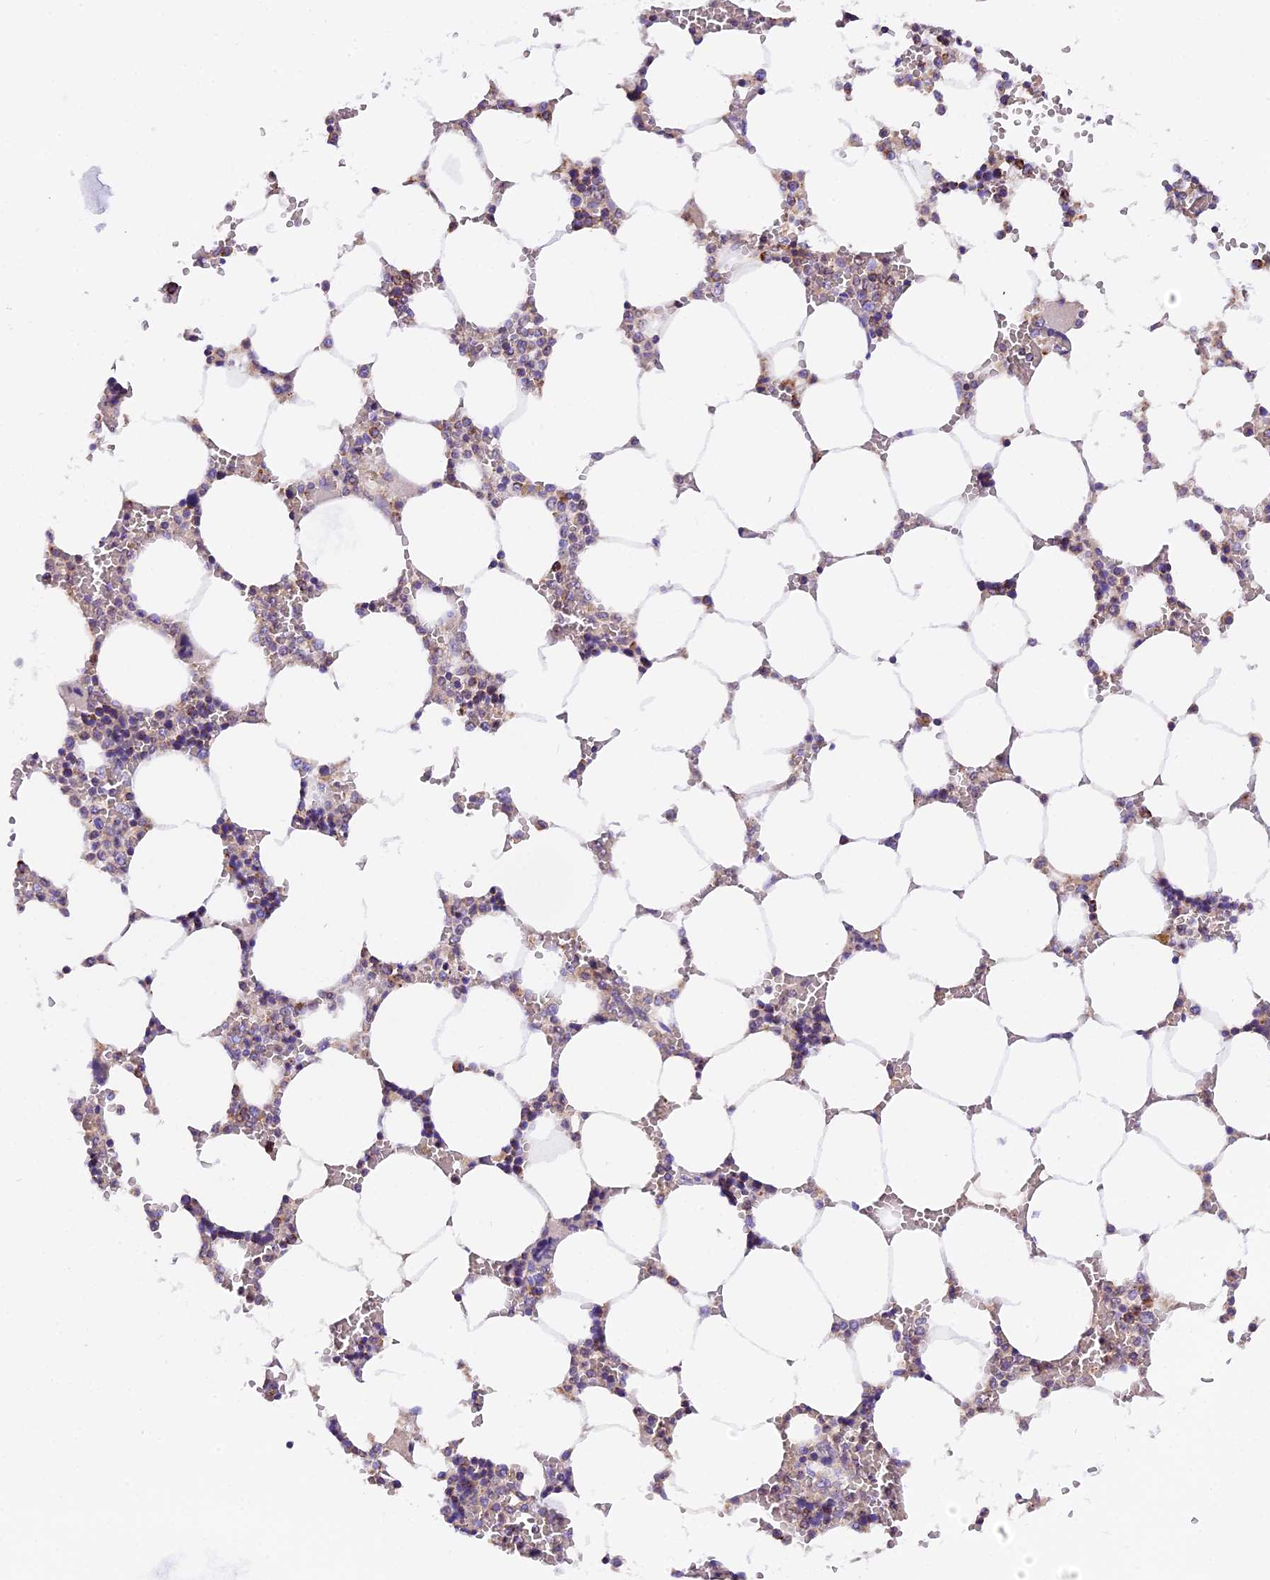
{"staining": {"intensity": "moderate", "quantity": "<25%", "location": "cytoplasmic/membranous"}, "tissue": "bone marrow", "cell_type": "Hematopoietic cells", "image_type": "normal", "snomed": [{"axis": "morphology", "description": "Normal tissue, NOS"}, {"axis": "topography", "description": "Bone marrow"}], "caption": "Bone marrow was stained to show a protein in brown. There is low levels of moderate cytoplasmic/membranous positivity in about <25% of hematopoietic cells. (IHC, brightfield microscopy, high magnification).", "gene": "MGME1", "patient": {"sex": "male", "age": 64}}